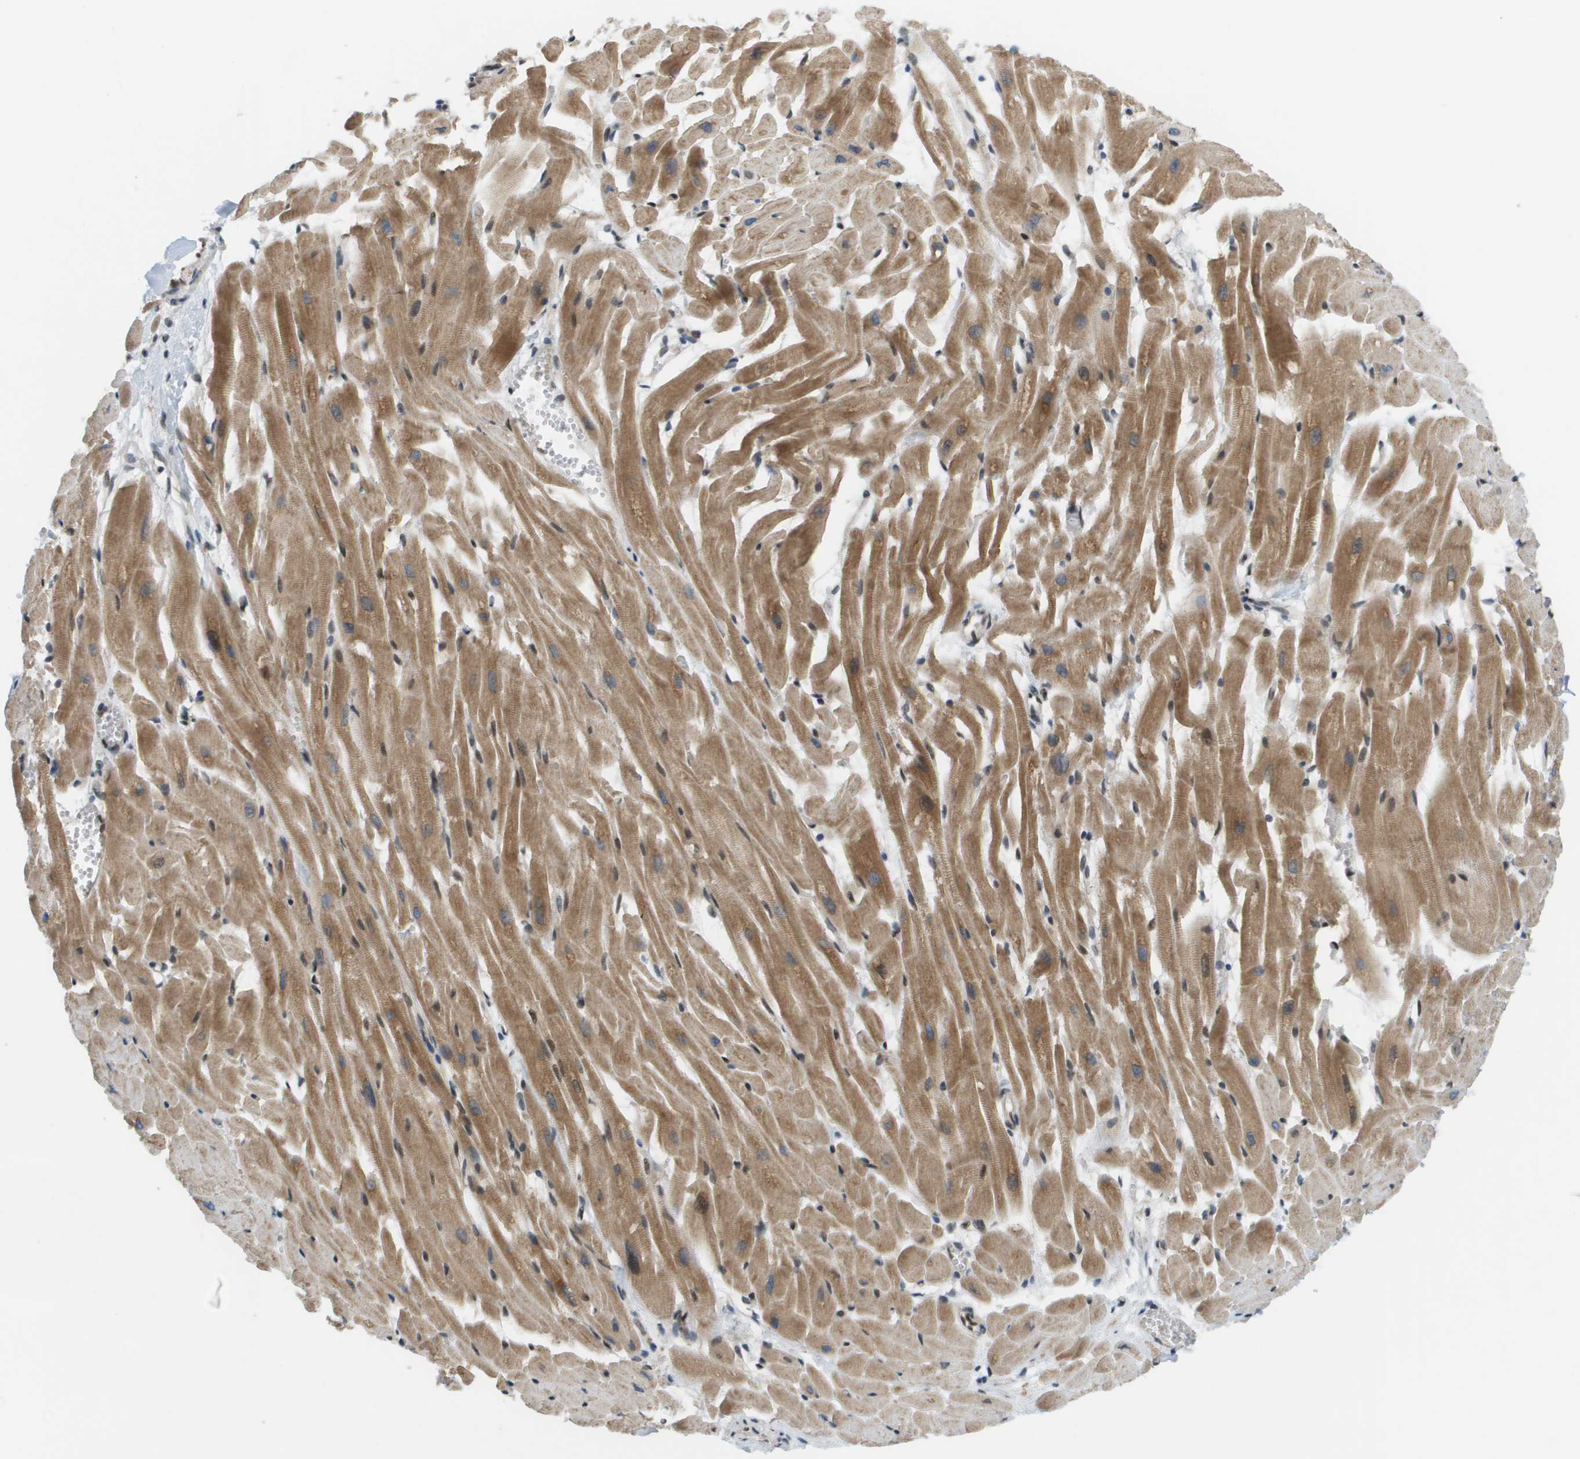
{"staining": {"intensity": "moderate", "quantity": ">75%", "location": "cytoplasmic/membranous,nuclear"}, "tissue": "heart muscle", "cell_type": "Cardiomyocytes", "image_type": "normal", "snomed": [{"axis": "morphology", "description": "Normal tissue, NOS"}, {"axis": "topography", "description": "Heart"}], "caption": "Moderate cytoplasmic/membranous,nuclear protein staining is identified in approximately >75% of cardiomyocytes in heart muscle. (brown staining indicates protein expression, while blue staining denotes nuclei).", "gene": "CACNB4", "patient": {"sex": "female", "age": 19}}